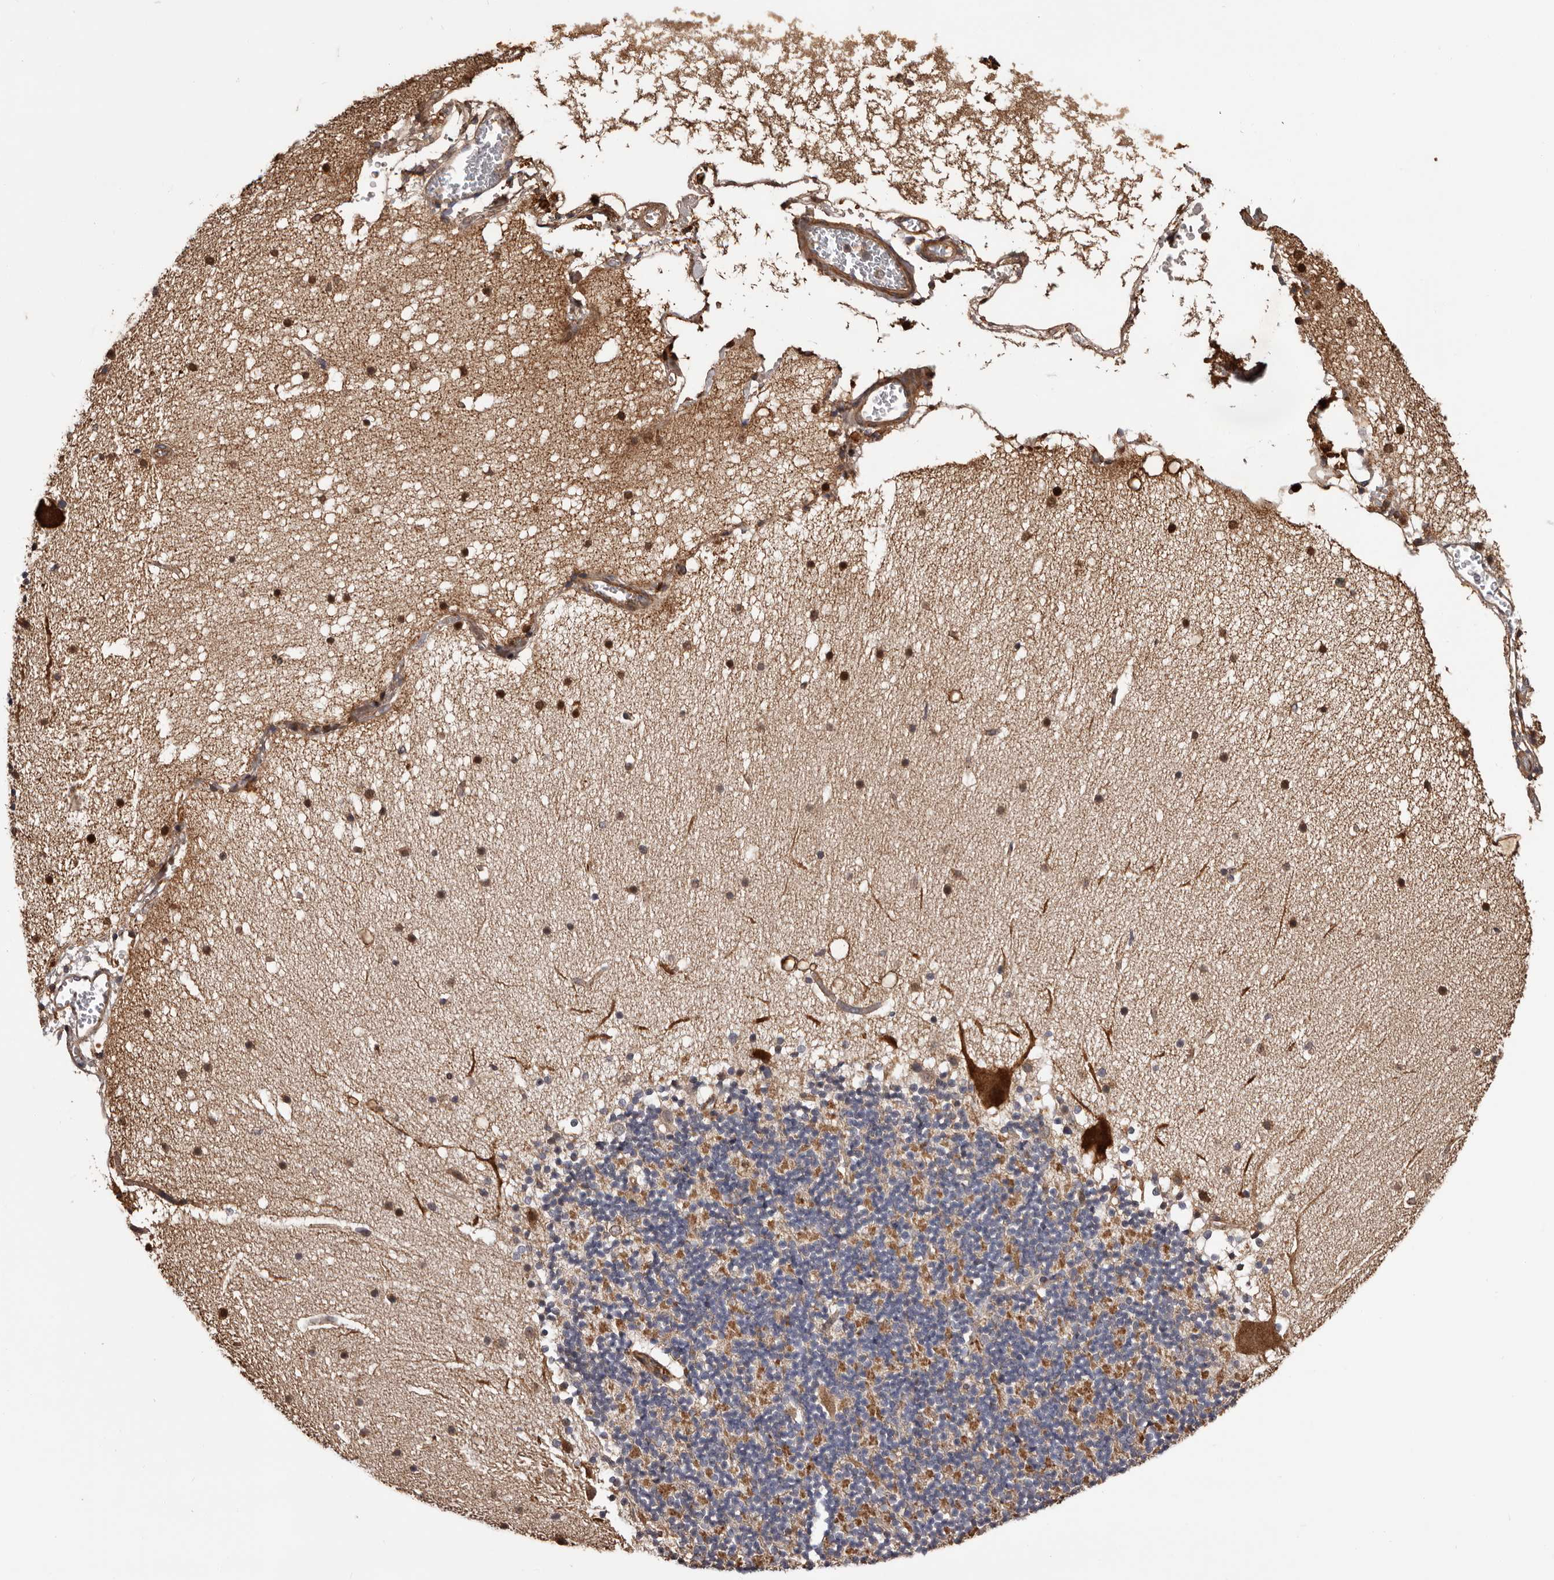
{"staining": {"intensity": "weak", "quantity": "25%-75%", "location": "cytoplasmic/membranous"}, "tissue": "cerebellum", "cell_type": "Cells in granular layer", "image_type": "normal", "snomed": [{"axis": "morphology", "description": "Normal tissue, NOS"}, {"axis": "topography", "description": "Cerebellum"}], "caption": "Immunohistochemistry (IHC) image of normal cerebellum: human cerebellum stained using IHC demonstrates low levels of weak protein expression localized specifically in the cytoplasmic/membranous of cells in granular layer, appearing as a cytoplasmic/membranous brown color.", "gene": "ADAMTS2", "patient": {"sex": "male", "age": 57}}